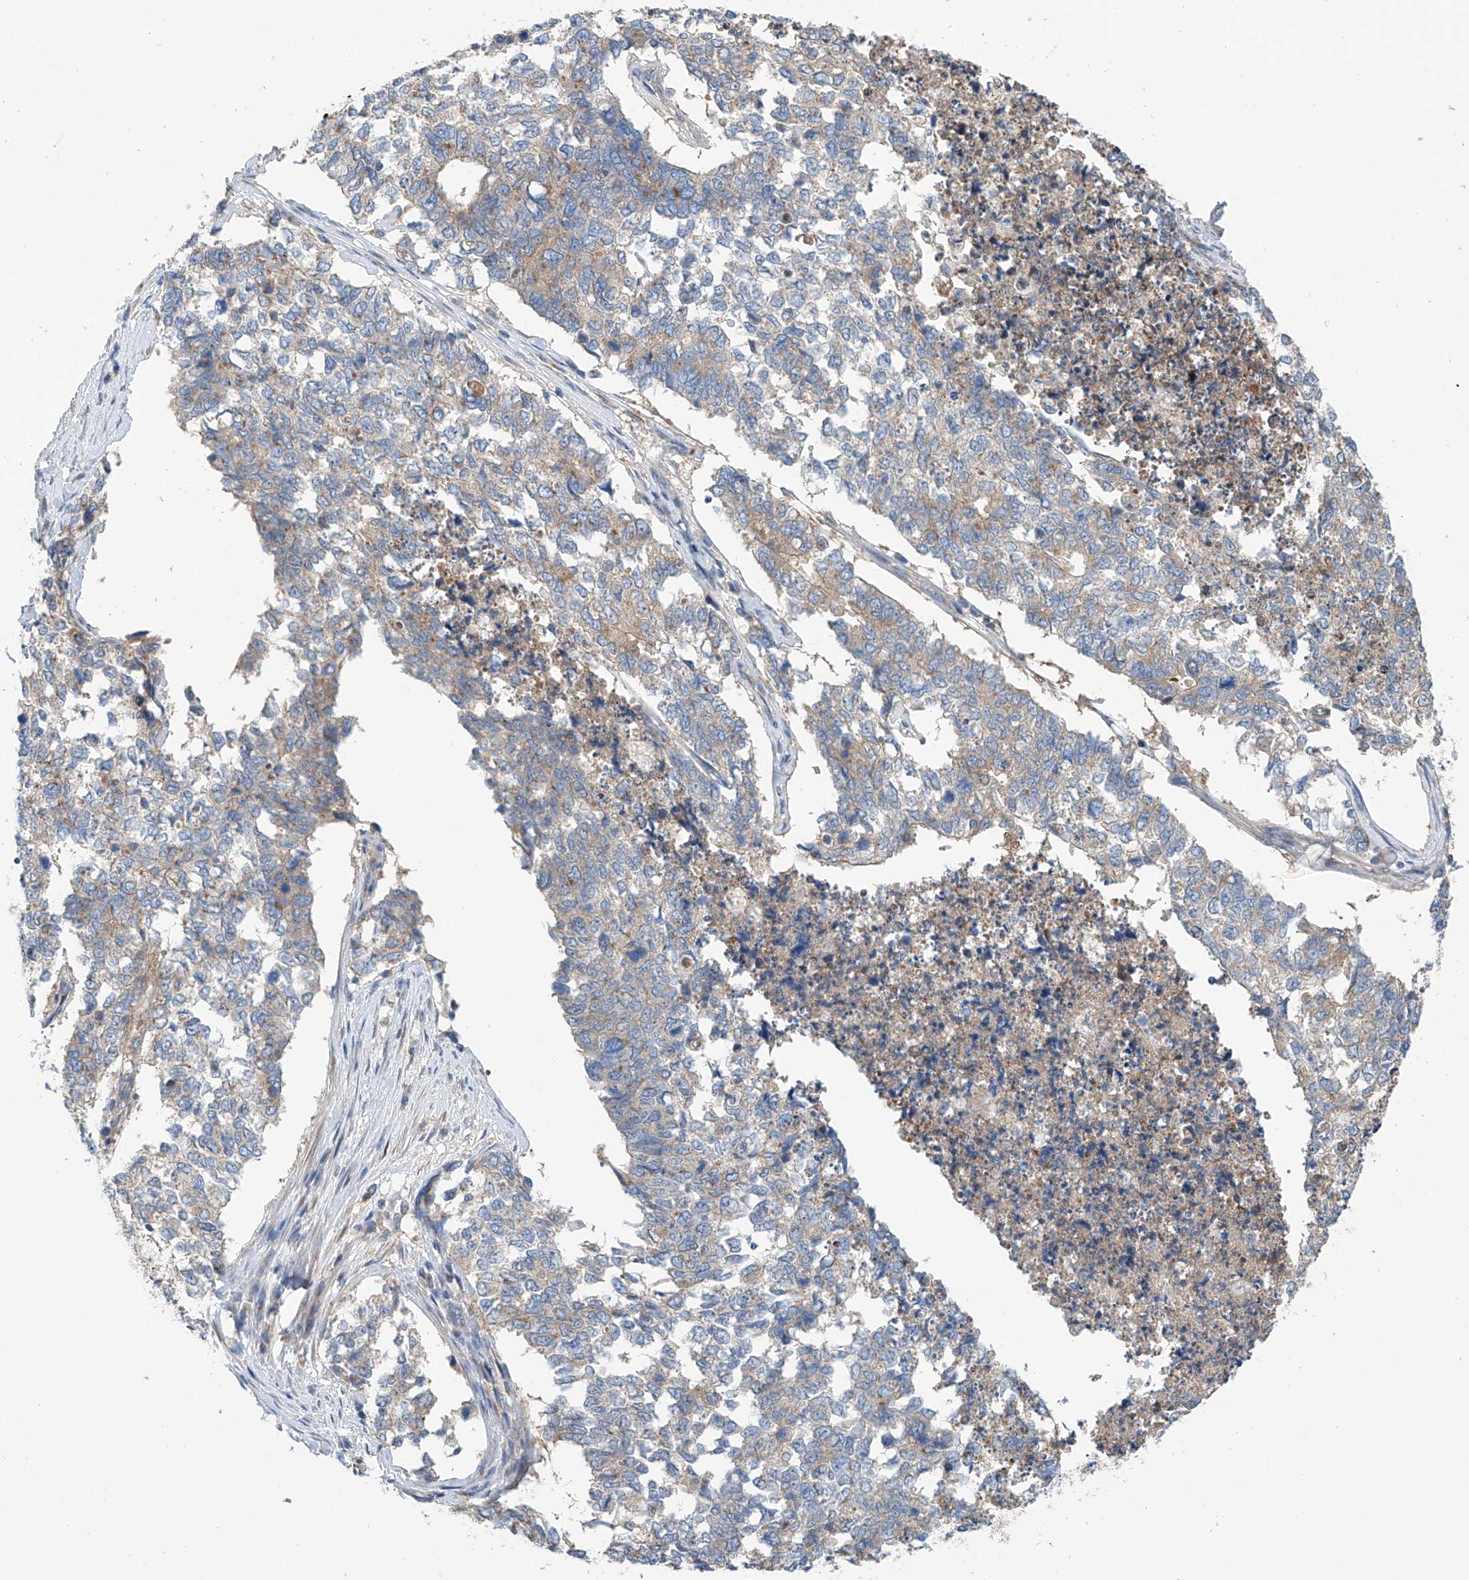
{"staining": {"intensity": "weak", "quantity": "25%-75%", "location": "cytoplasmic/membranous"}, "tissue": "cervical cancer", "cell_type": "Tumor cells", "image_type": "cancer", "snomed": [{"axis": "morphology", "description": "Squamous cell carcinoma, NOS"}, {"axis": "topography", "description": "Cervix"}], "caption": "The immunohistochemical stain labels weak cytoplasmic/membranous expression in tumor cells of cervical squamous cell carcinoma tissue.", "gene": "SLC22A7", "patient": {"sex": "female", "age": 63}}